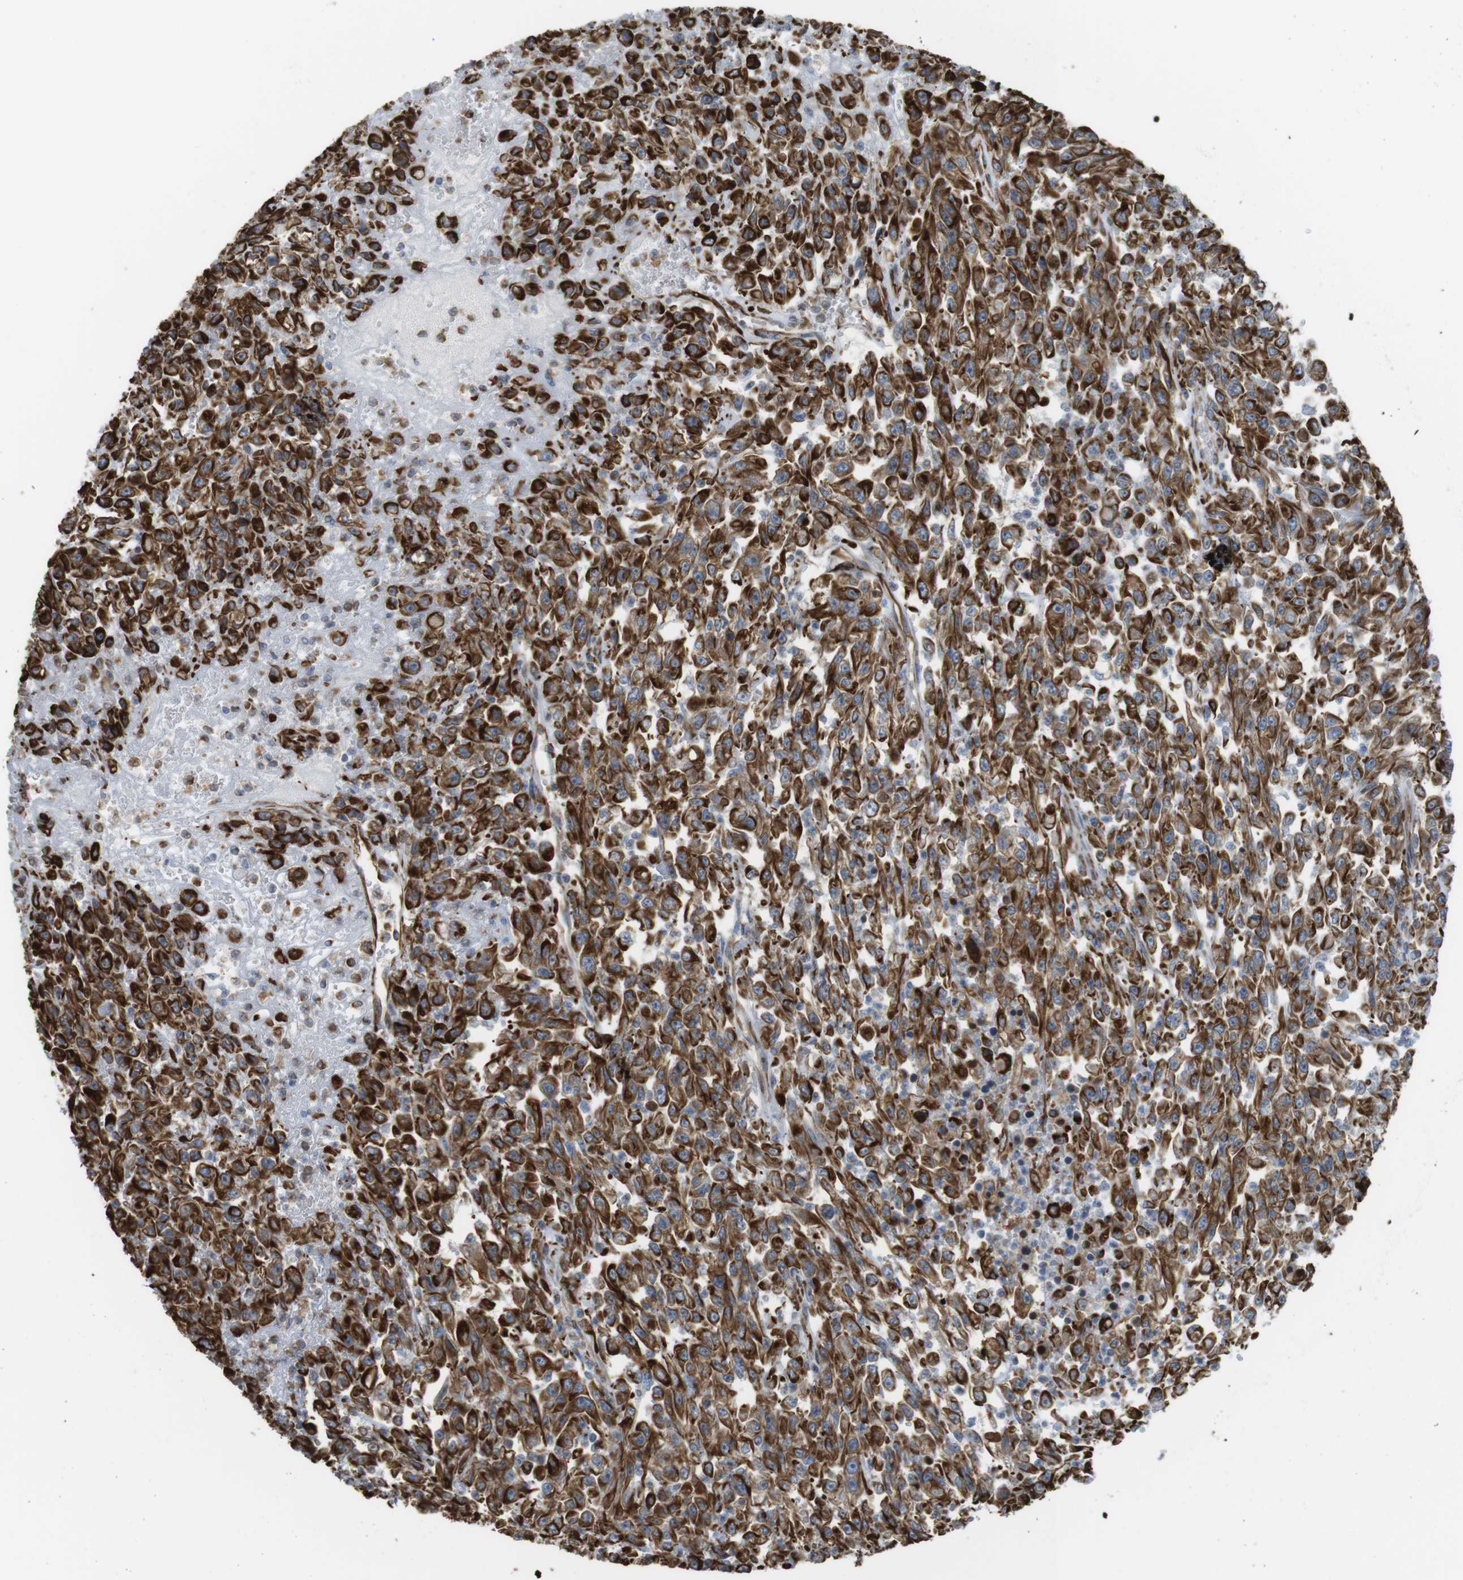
{"staining": {"intensity": "strong", "quantity": ">75%", "location": "cytoplasmic/membranous"}, "tissue": "urothelial cancer", "cell_type": "Tumor cells", "image_type": "cancer", "snomed": [{"axis": "morphology", "description": "Urothelial carcinoma, High grade"}, {"axis": "topography", "description": "Urinary bladder"}], "caption": "Human urothelial cancer stained with a brown dye shows strong cytoplasmic/membranous positive expression in about >75% of tumor cells.", "gene": "RALGPS1", "patient": {"sex": "male", "age": 46}}